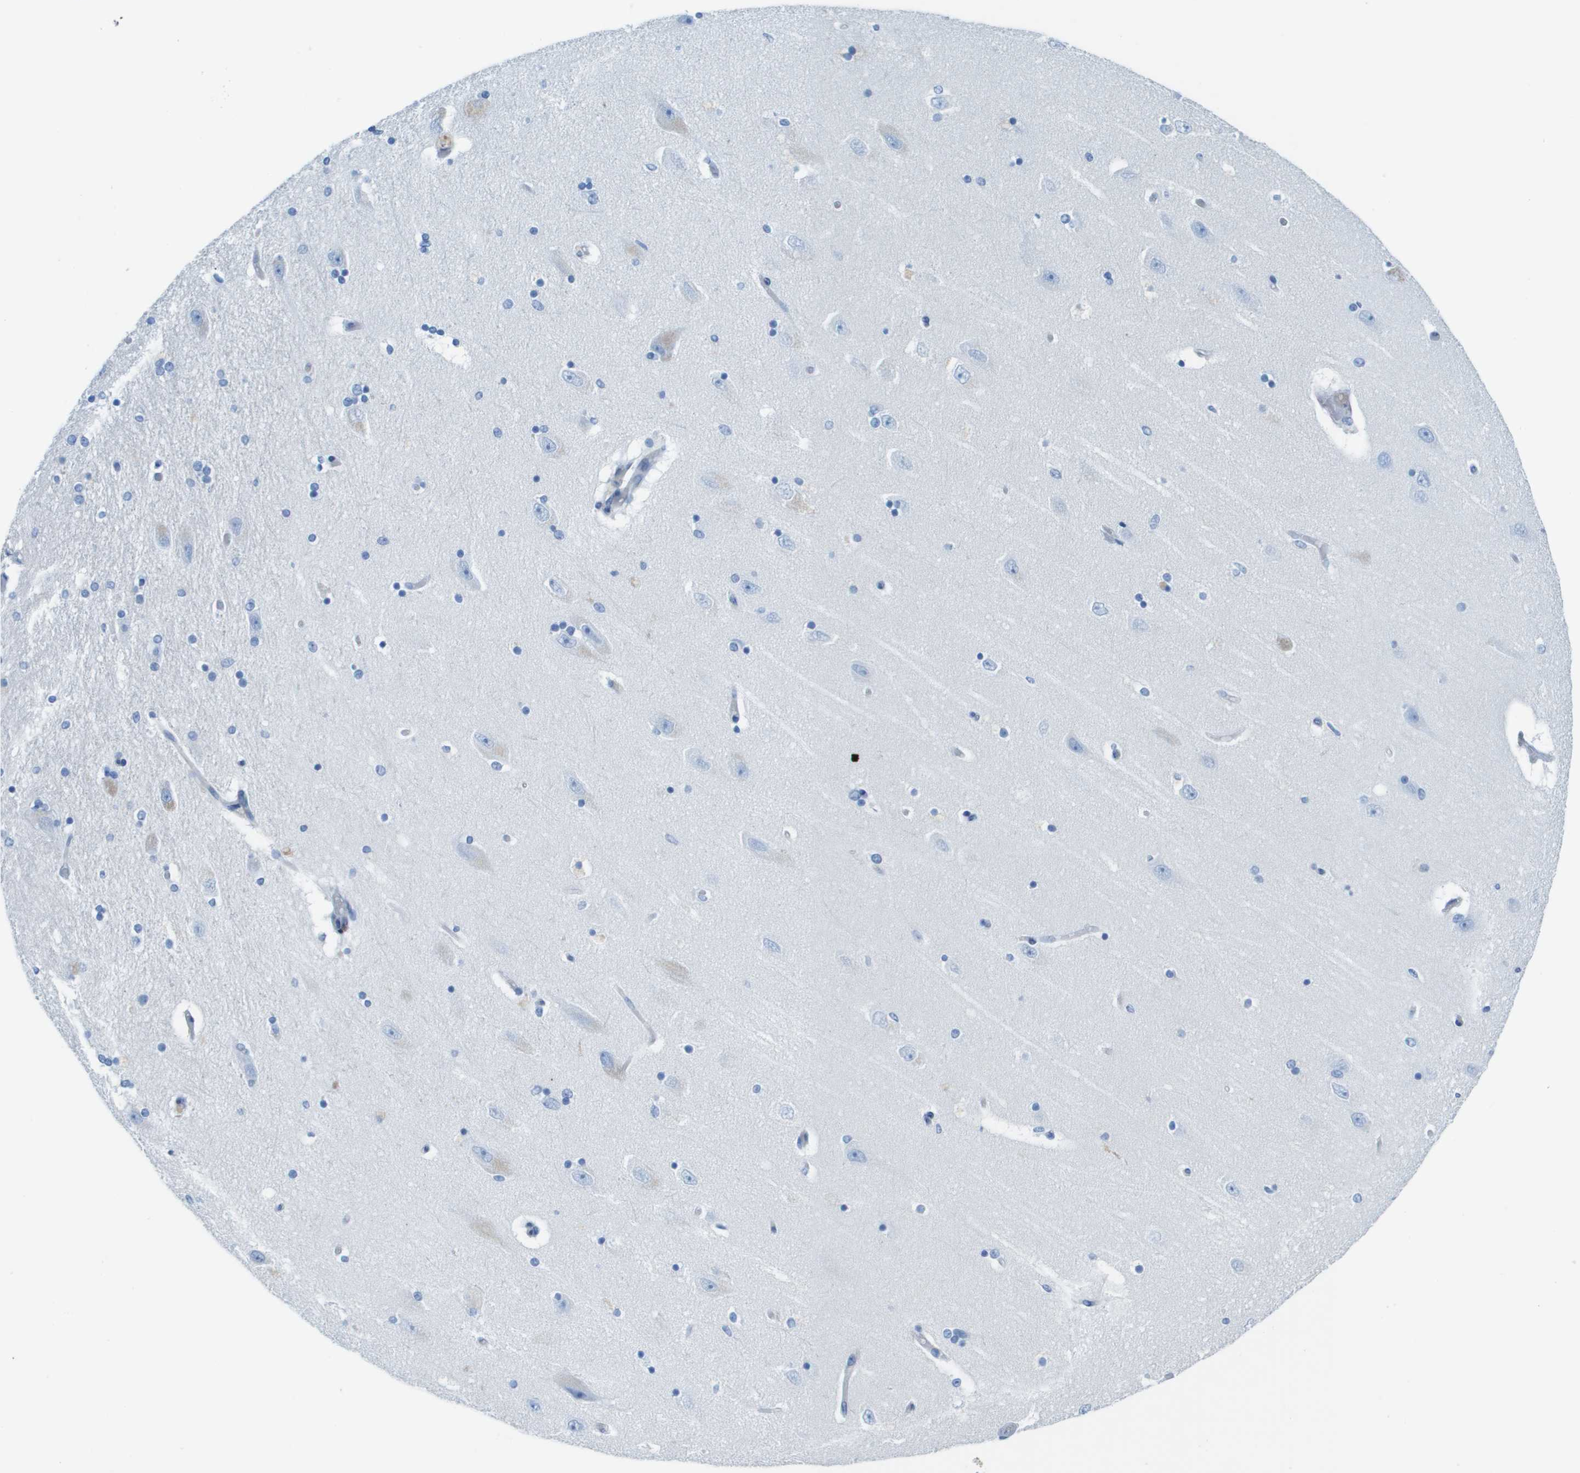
{"staining": {"intensity": "negative", "quantity": "none", "location": "none"}, "tissue": "hippocampus", "cell_type": "Glial cells", "image_type": "normal", "snomed": [{"axis": "morphology", "description": "Normal tissue, NOS"}, {"axis": "topography", "description": "Hippocampus"}], "caption": "A photomicrograph of human hippocampus is negative for staining in glial cells. The staining is performed using DAB brown chromogen with nuclei counter-stained in using hematoxylin.", "gene": "CD46", "patient": {"sex": "female", "age": 54}}